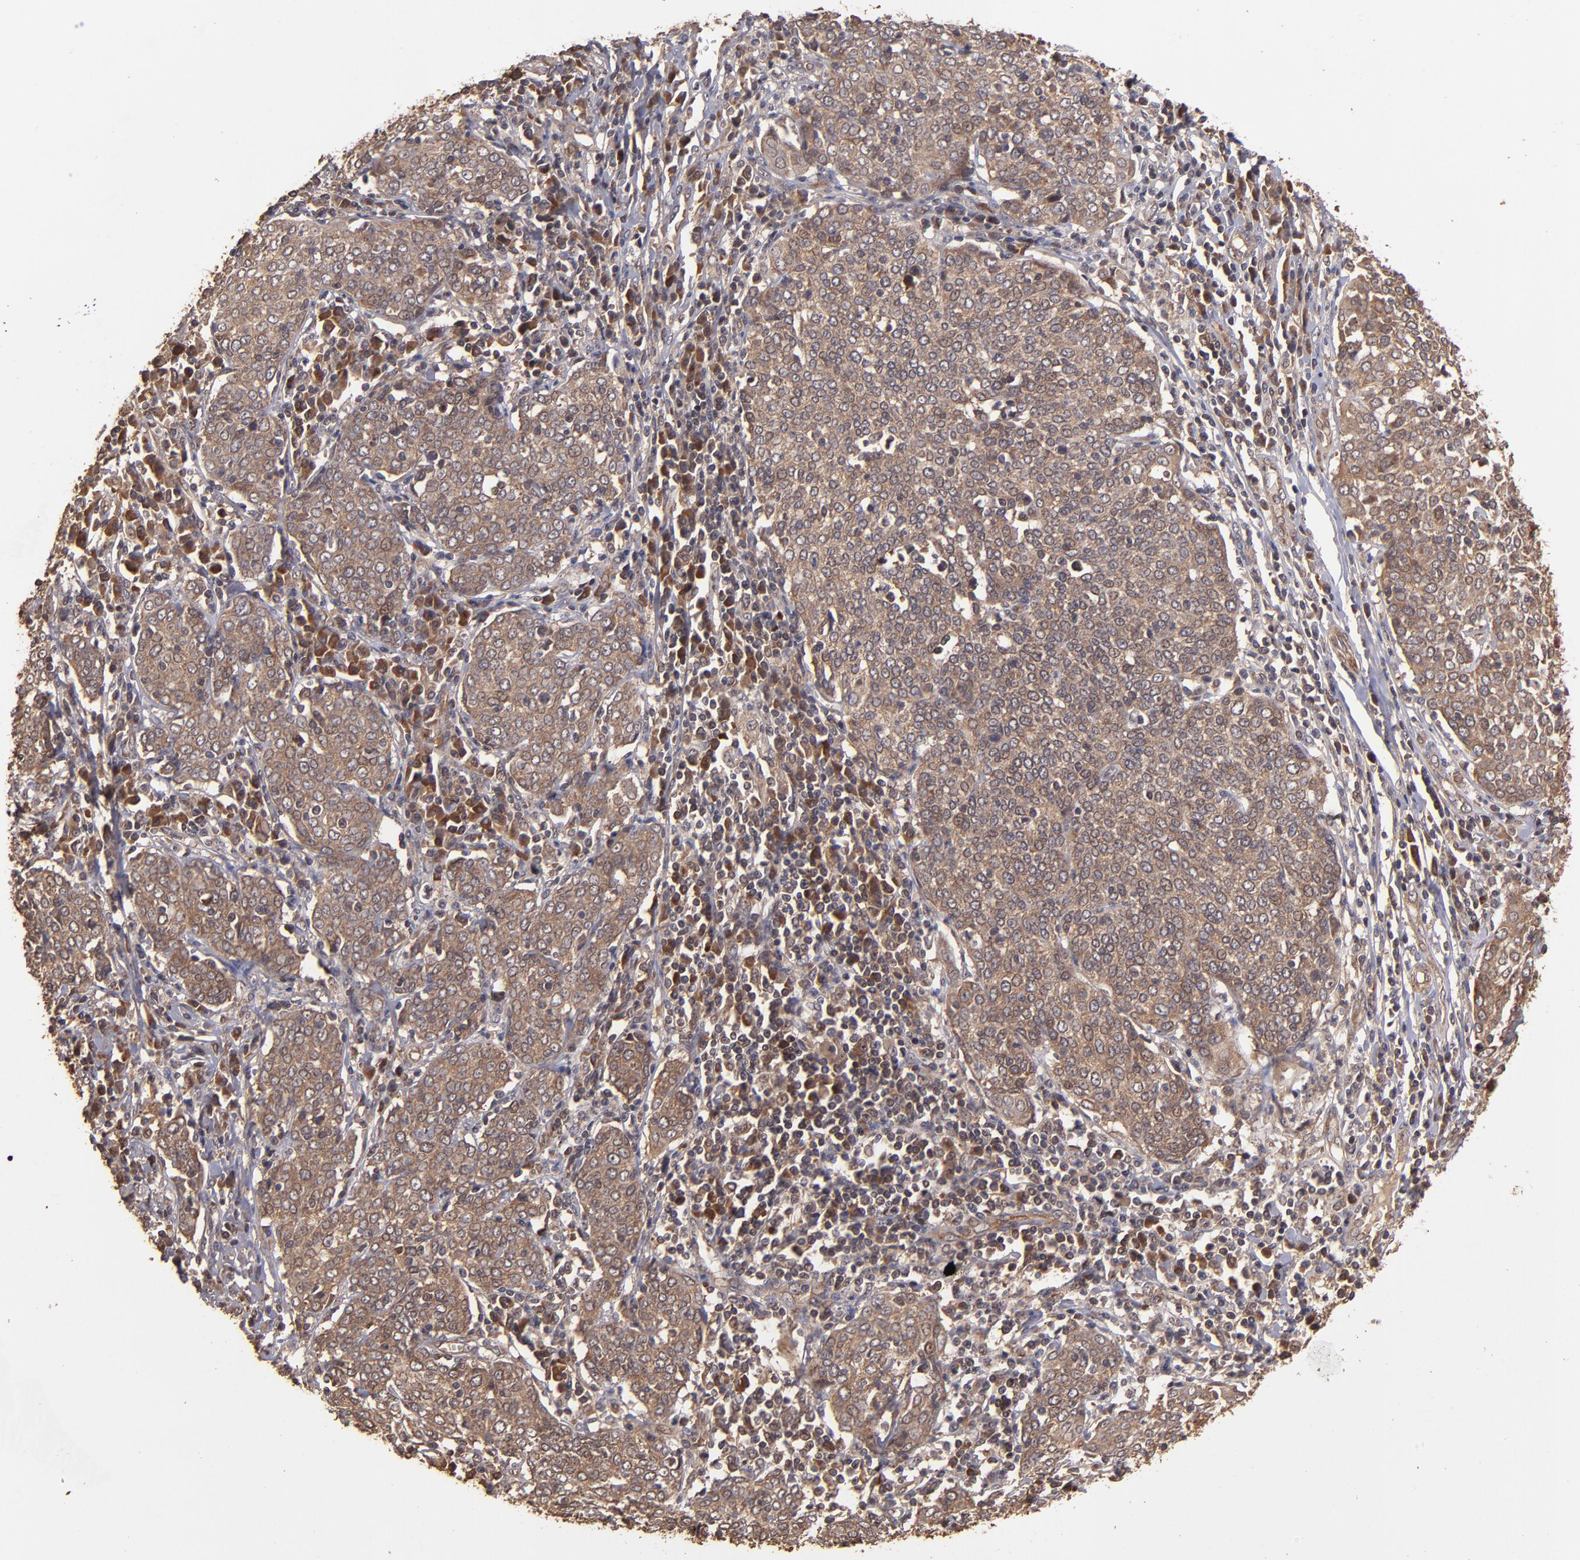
{"staining": {"intensity": "strong", "quantity": ">75%", "location": "cytoplasmic/membranous"}, "tissue": "cervical cancer", "cell_type": "Tumor cells", "image_type": "cancer", "snomed": [{"axis": "morphology", "description": "Squamous cell carcinoma, NOS"}, {"axis": "topography", "description": "Cervix"}], "caption": "Cervical cancer tissue shows strong cytoplasmic/membranous staining in about >75% of tumor cells", "gene": "TXNDC16", "patient": {"sex": "female", "age": 40}}